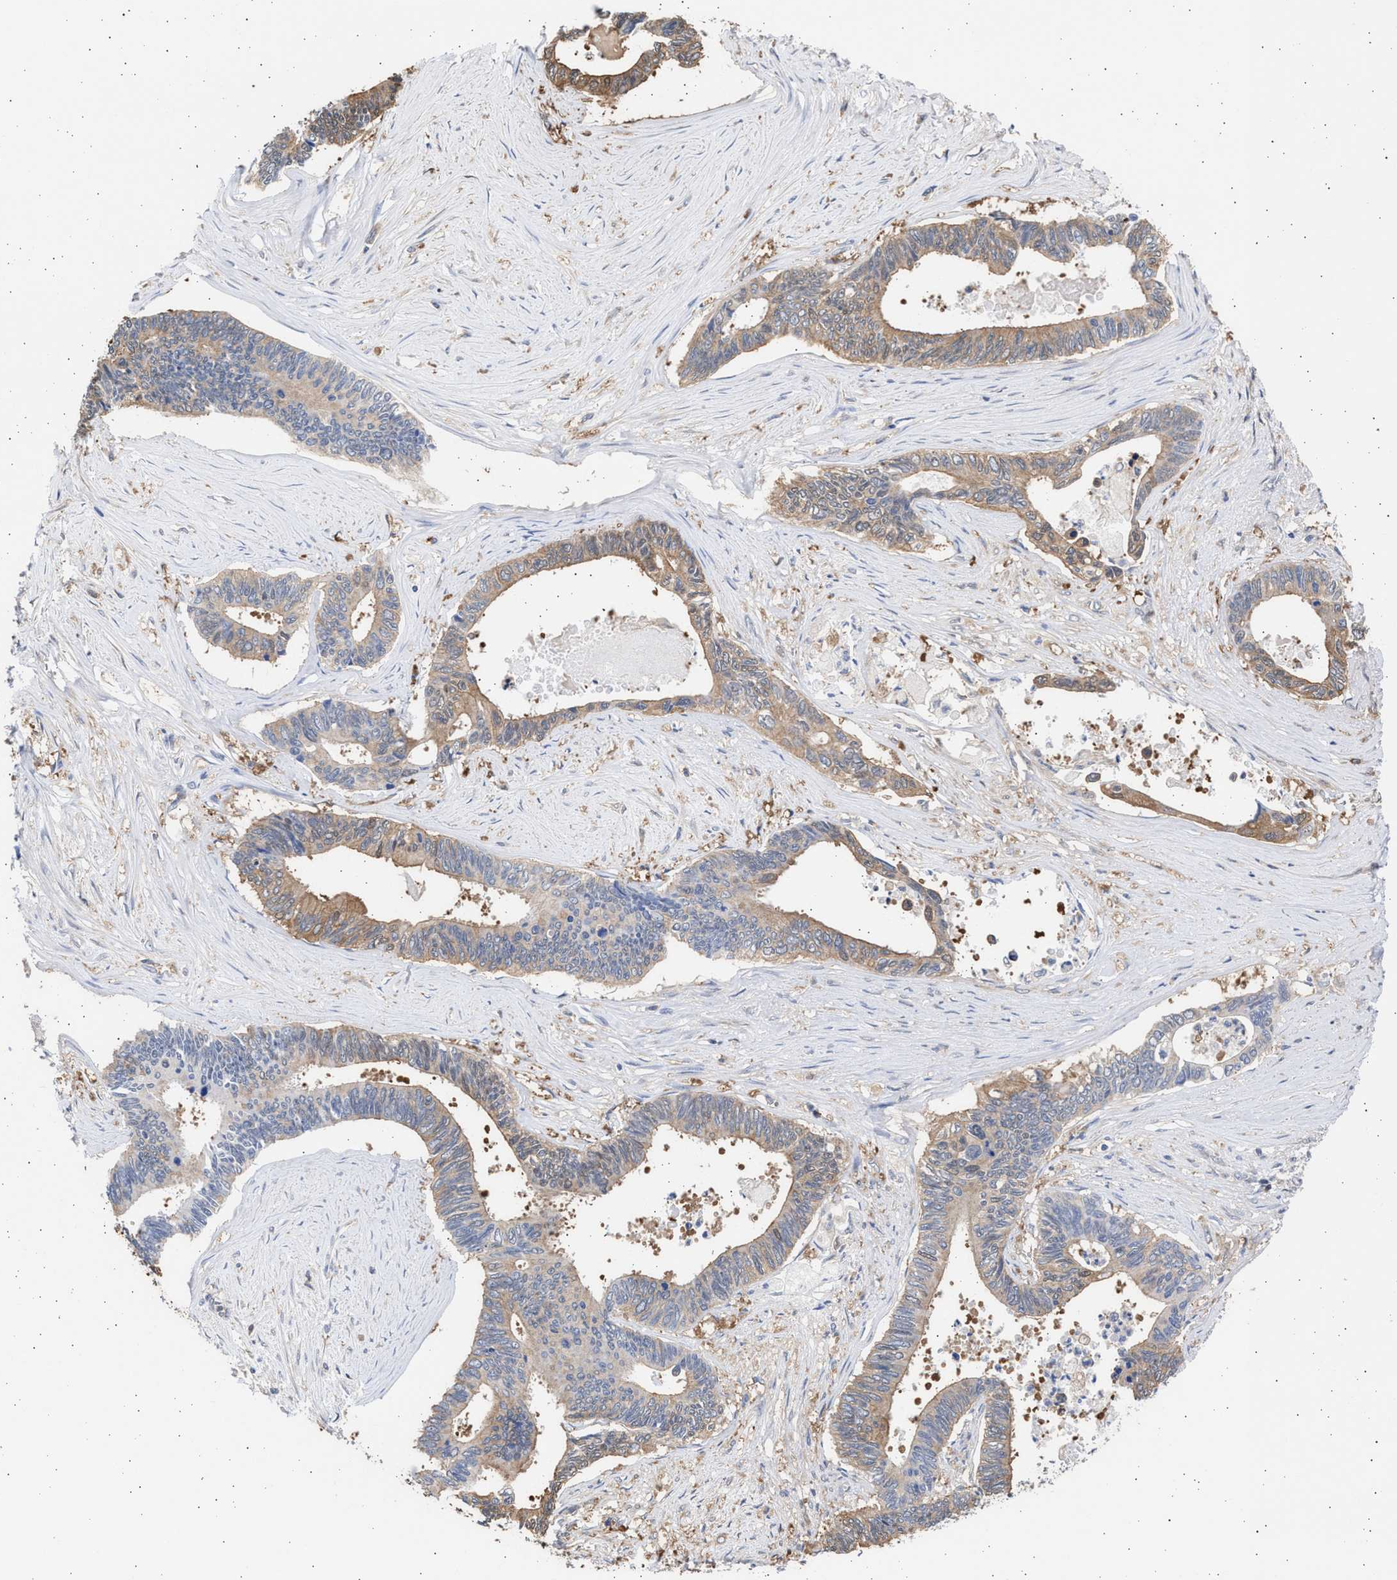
{"staining": {"intensity": "weak", "quantity": ">75%", "location": "cytoplasmic/membranous"}, "tissue": "pancreatic cancer", "cell_type": "Tumor cells", "image_type": "cancer", "snomed": [{"axis": "morphology", "description": "Adenocarcinoma, NOS"}, {"axis": "topography", "description": "Pancreas"}], "caption": "Immunohistochemistry of human pancreatic cancer (adenocarcinoma) exhibits low levels of weak cytoplasmic/membranous staining in about >75% of tumor cells.", "gene": "ALDOC", "patient": {"sex": "female", "age": 70}}